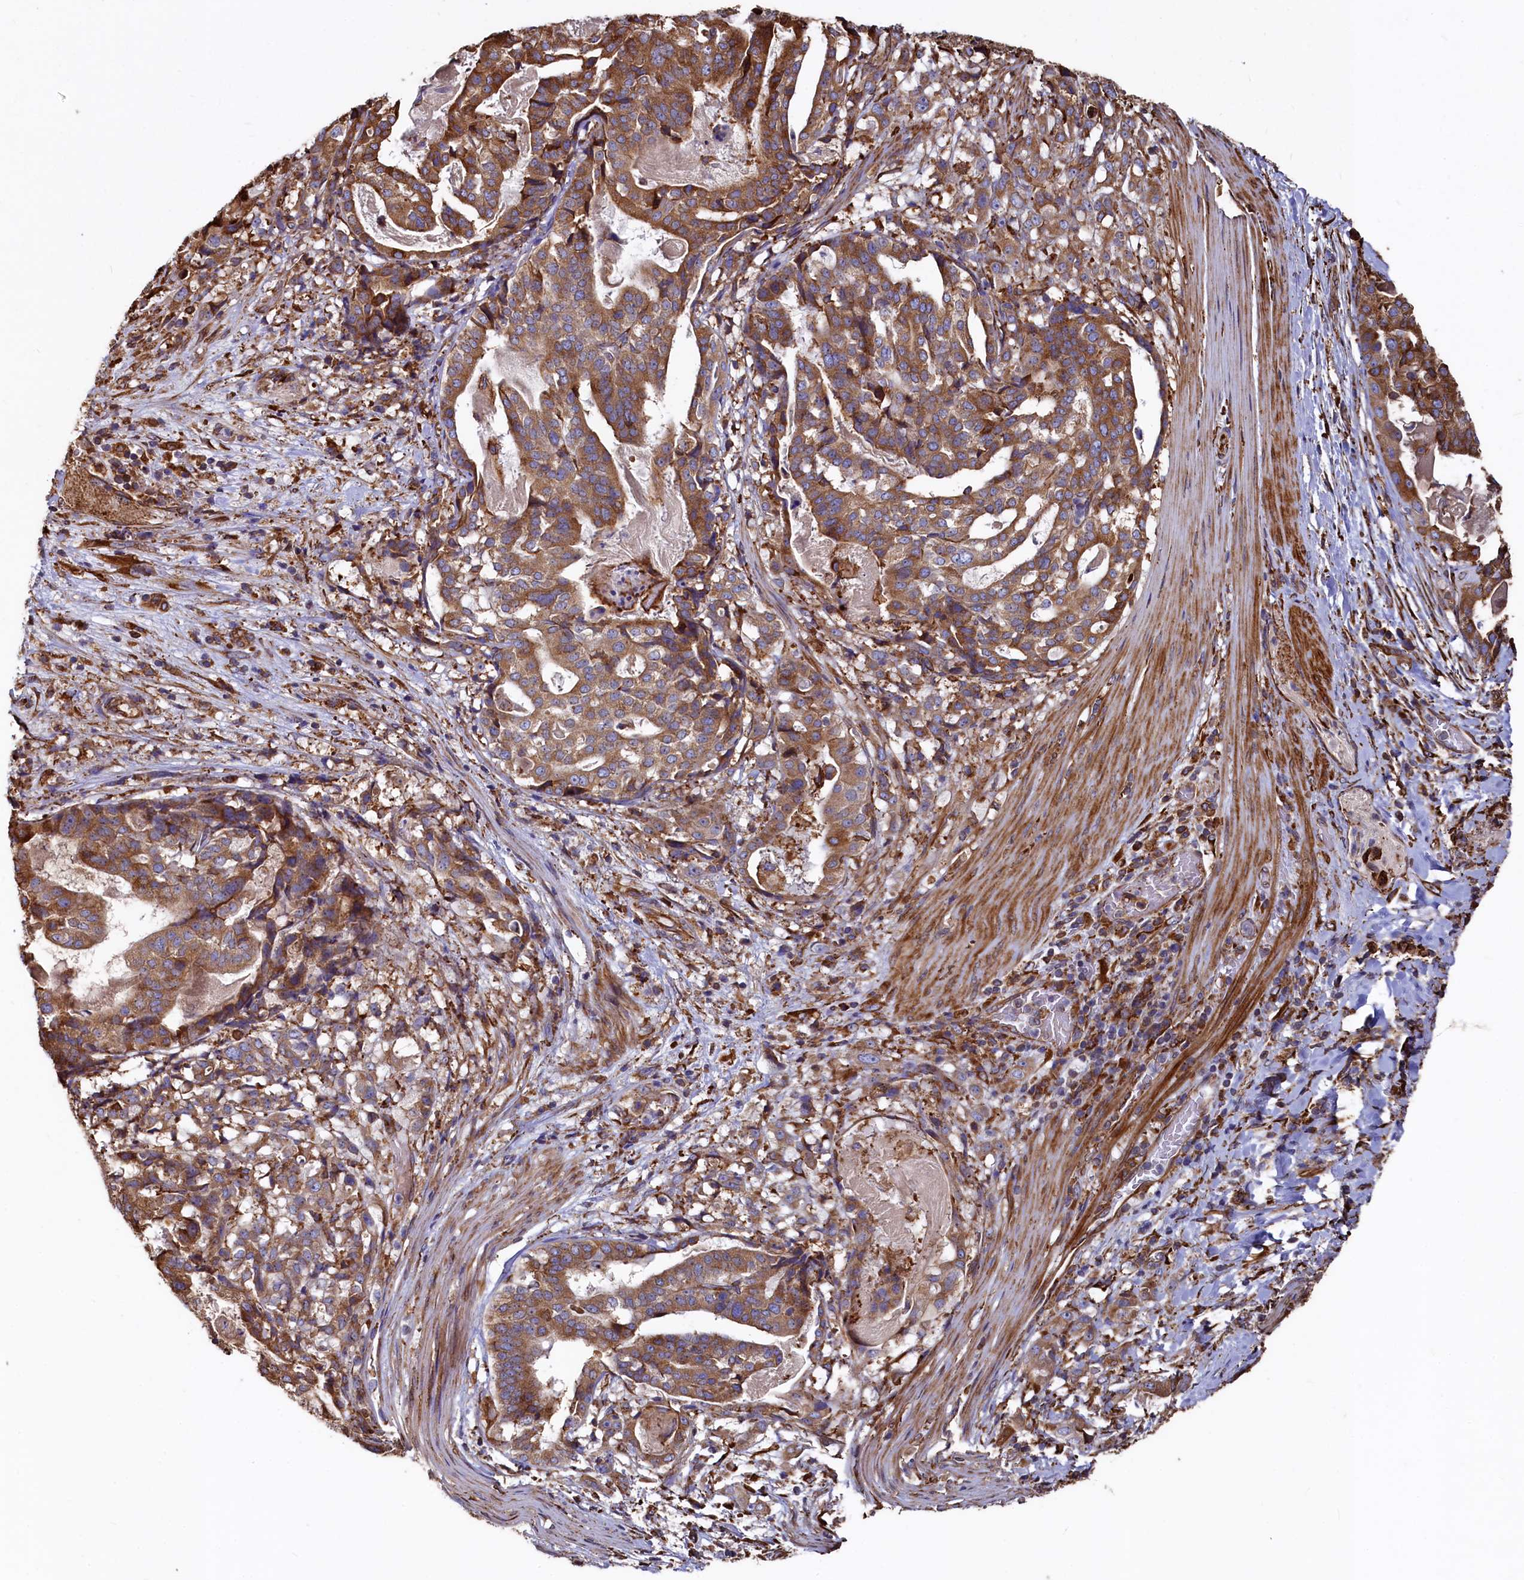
{"staining": {"intensity": "moderate", "quantity": ">75%", "location": "cytoplasmic/membranous"}, "tissue": "stomach cancer", "cell_type": "Tumor cells", "image_type": "cancer", "snomed": [{"axis": "morphology", "description": "Adenocarcinoma, NOS"}, {"axis": "topography", "description": "Stomach"}], "caption": "This is a histology image of immunohistochemistry staining of stomach cancer (adenocarcinoma), which shows moderate expression in the cytoplasmic/membranous of tumor cells.", "gene": "NEURL1B", "patient": {"sex": "male", "age": 48}}